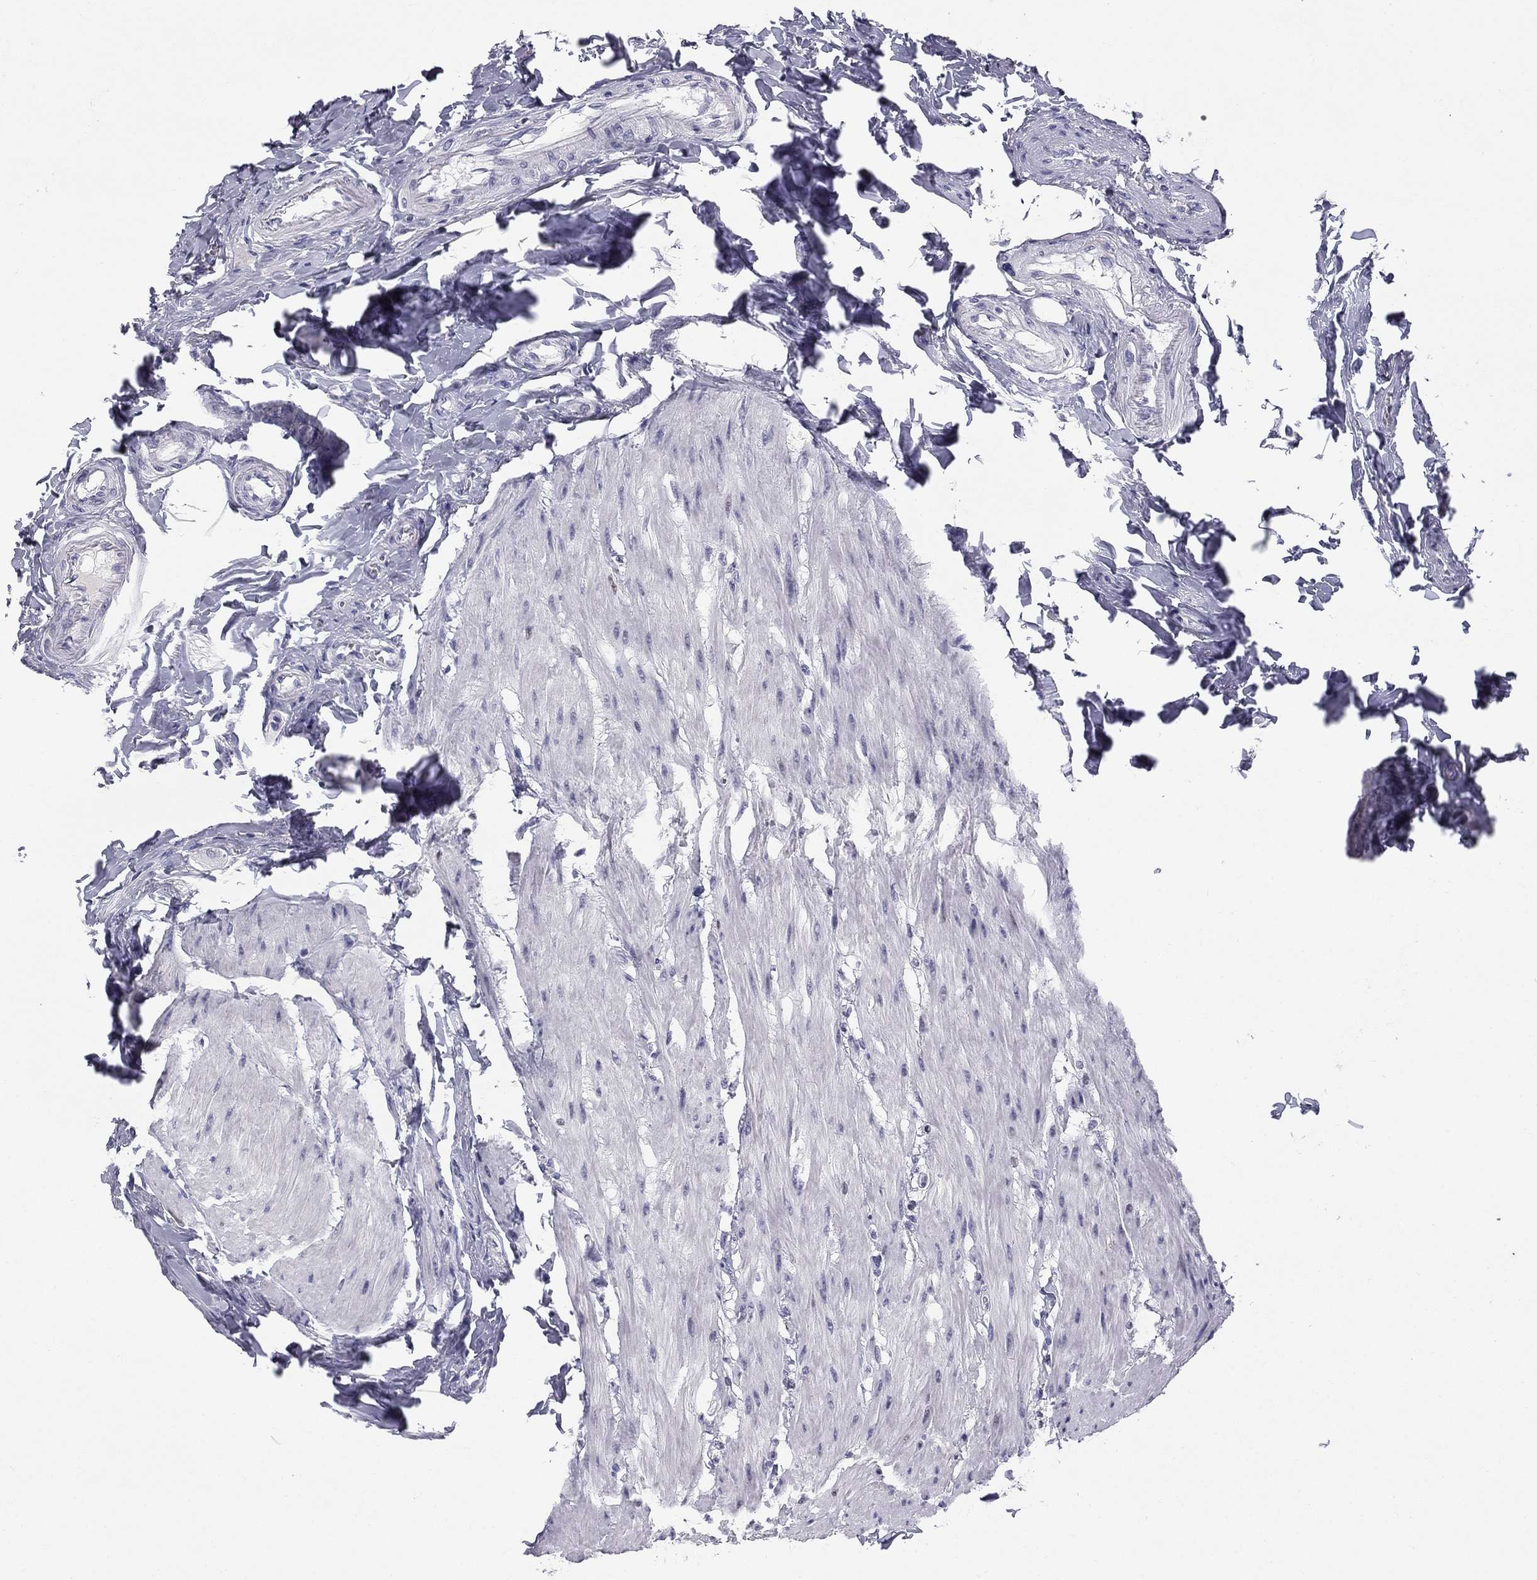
{"staining": {"intensity": "negative", "quantity": "none", "location": "none"}, "tissue": "colon", "cell_type": "Endothelial cells", "image_type": "normal", "snomed": [{"axis": "morphology", "description": "Normal tissue, NOS"}, {"axis": "topography", "description": "Colon"}], "caption": "DAB (3,3'-diaminobenzidine) immunohistochemical staining of unremarkable colon exhibits no significant staining in endothelial cells.", "gene": "TFAP2B", "patient": {"sex": "female", "age": 65}}